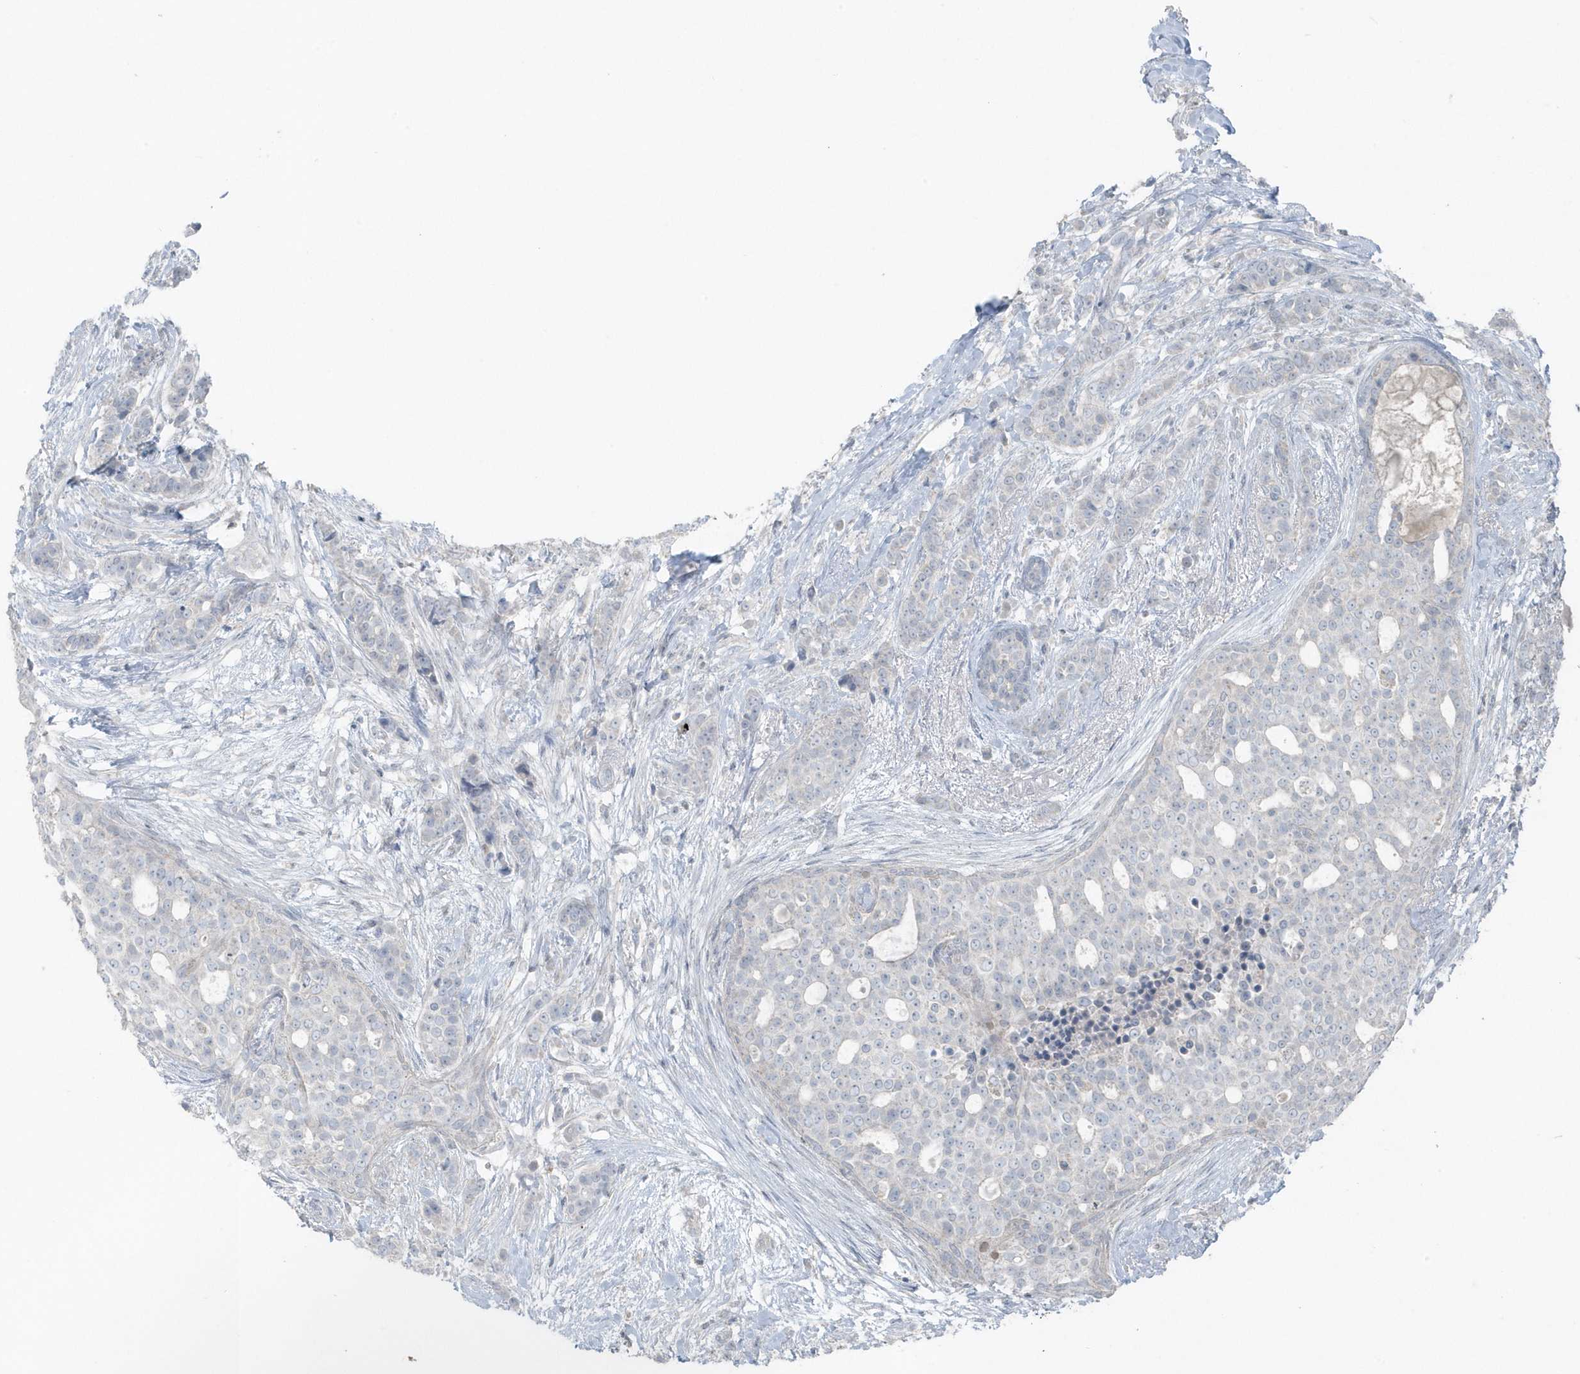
{"staining": {"intensity": "negative", "quantity": "none", "location": "none"}, "tissue": "breast cancer", "cell_type": "Tumor cells", "image_type": "cancer", "snomed": [{"axis": "morphology", "description": "Lobular carcinoma"}, {"axis": "topography", "description": "Breast"}], "caption": "Immunohistochemical staining of human breast cancer displays no significant expression in tumor cells.", "gene": "ACTC1", "patient": {"sex": "female", "age": 51}}